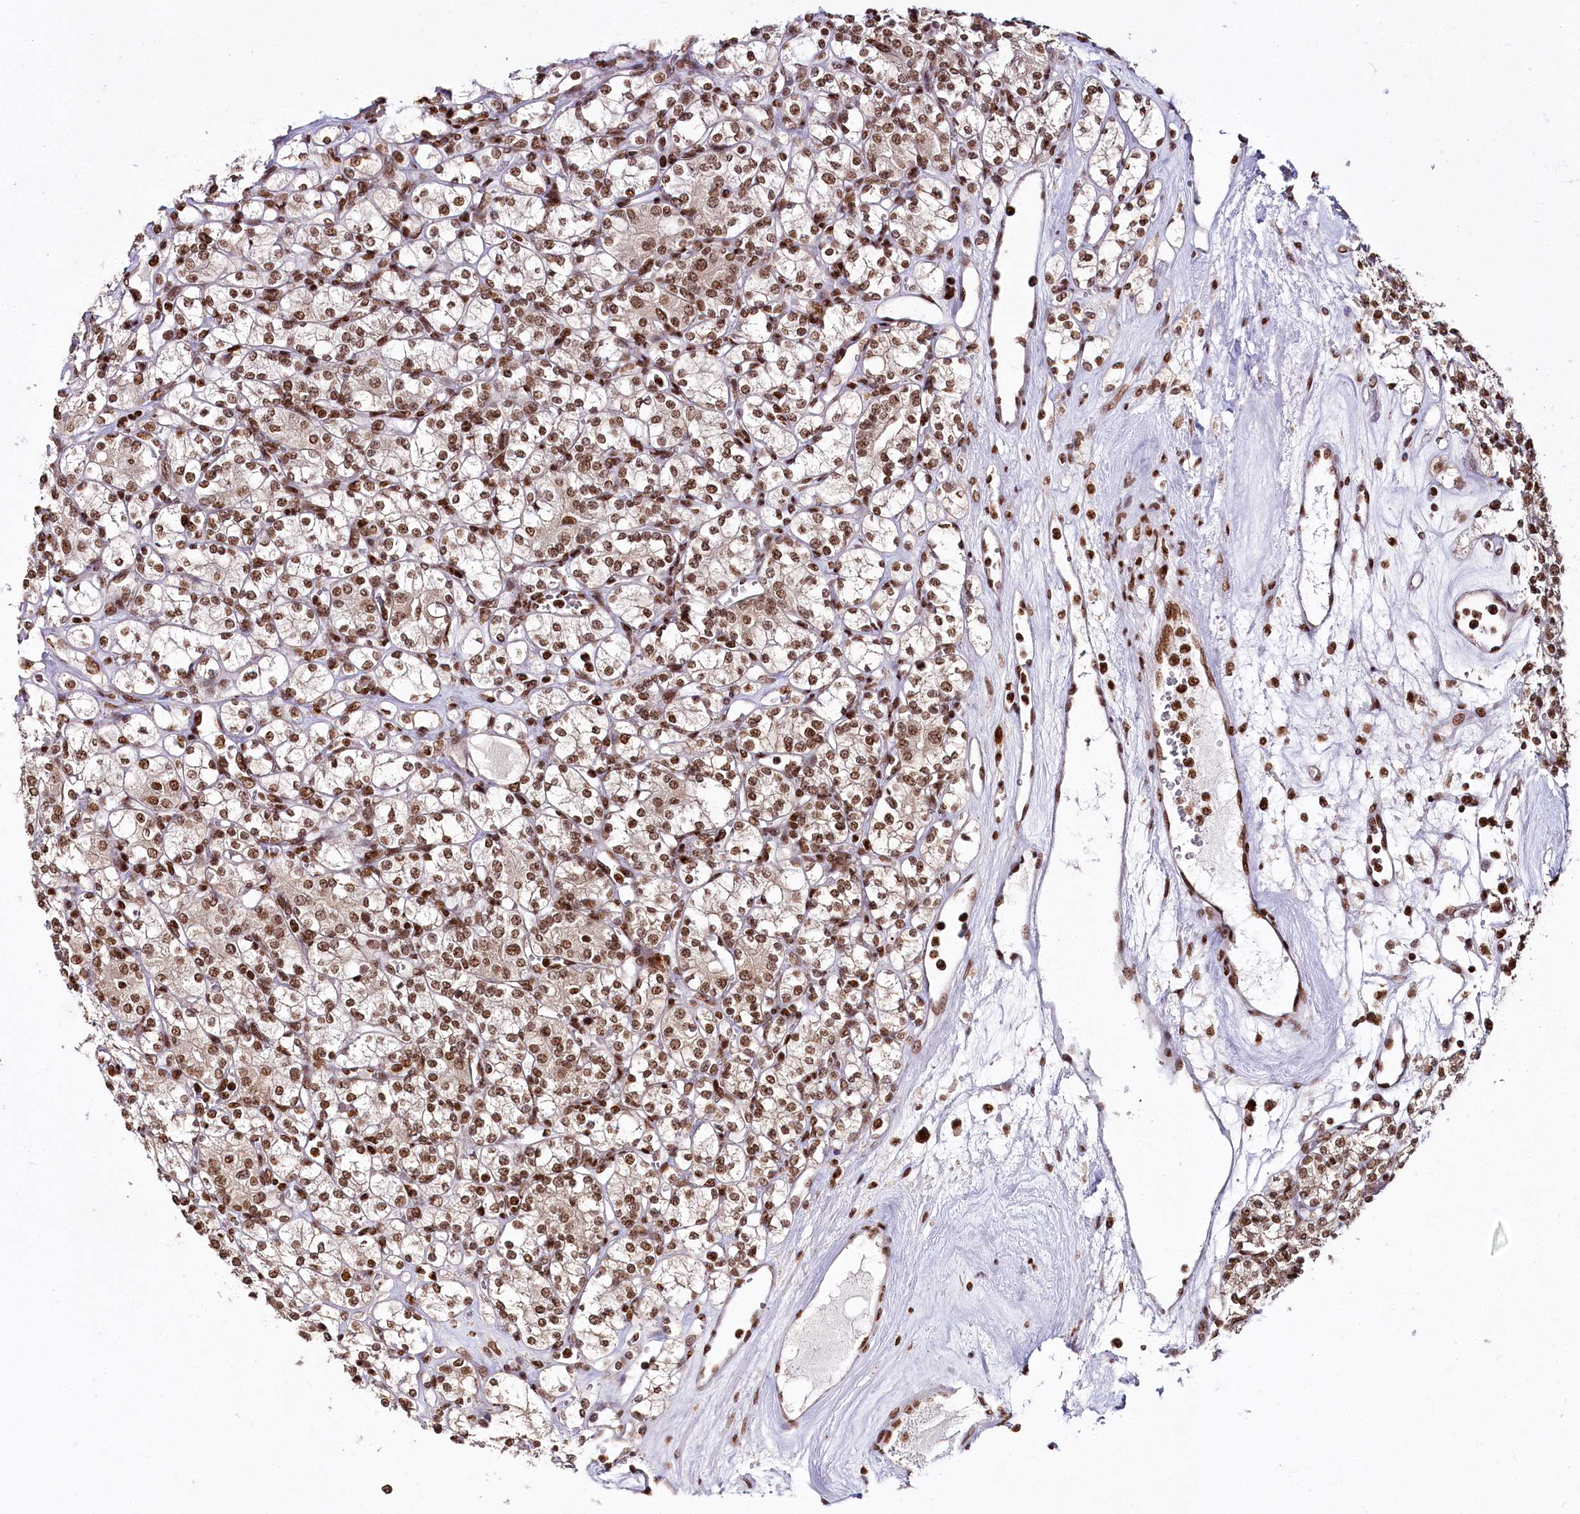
{"staining": {"intensity": "moderate", "quantity": ">75%", "location": "nuclear"}, "tissue": "renal cancer", "cell_type": "Tumor cells", "image_type": "cancer", "snomed": [{"axis": "morphology", "description": "Adenocarcinoma, NOS"}, {"axis": "topography", "description": "Kidney"}], "caption": "DAB immunohistochemical staining of human adenocarcinoma (renal) displays moderate nuclear protein staining in approximately >75% of tumor cells.", "gene": "SMARCE1", "patient": {"sex": "male", "age": 77}}